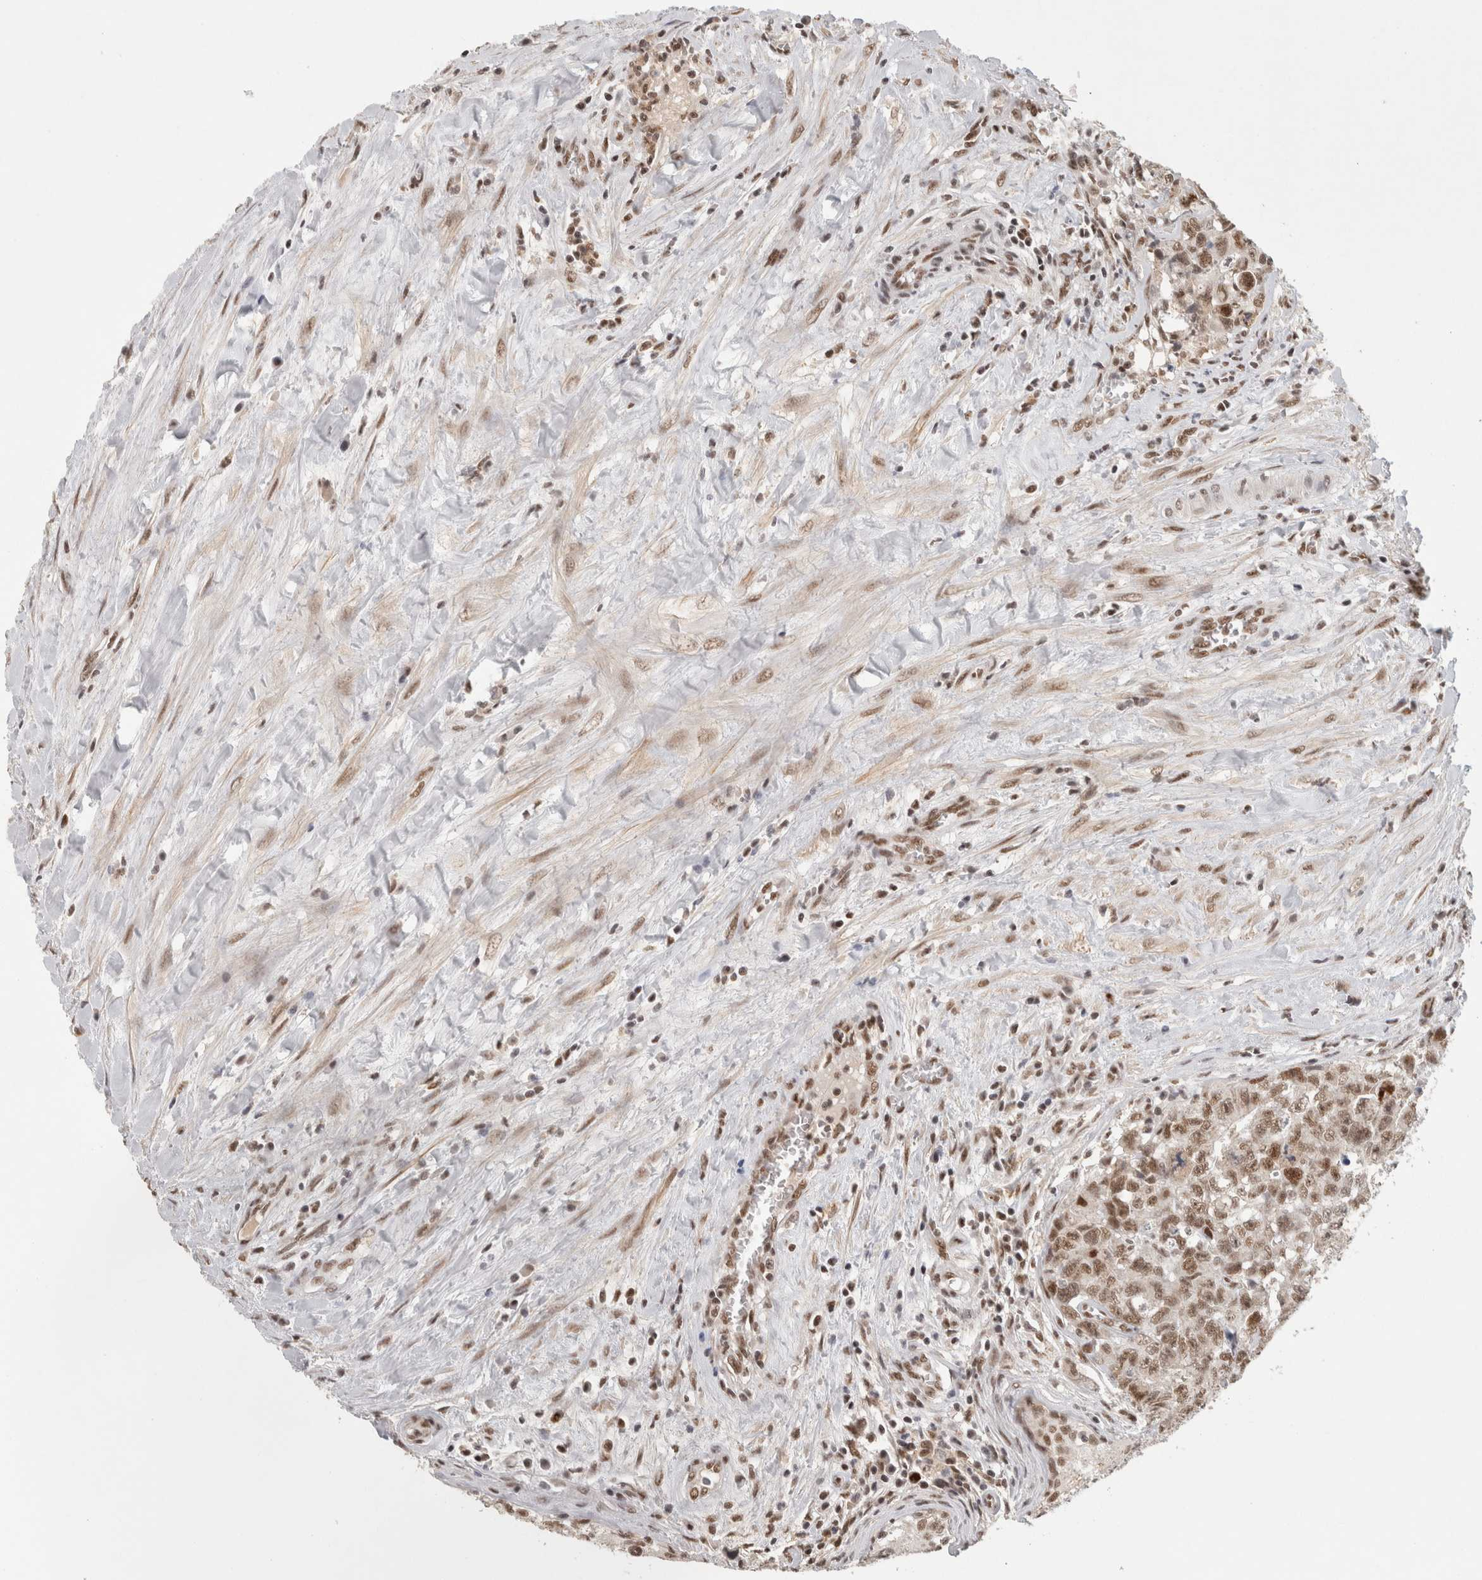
{"staining": {"intensity": "moderate", "quantity": "25%-75%", "location": "nuclear"}, "tissue": "testis cancer", "cell_type": "Tumor cells", "image_type": "cancer", "snomed": [{"axis": "morphology", "description": "Carcinoma, Embryonal, NOS"}, {"axis": "topography", "description": "Testis"}], "caption": "The image shows staining of embryonal carcinoma (testis), revealing moderate nuclear protein staining (brown color) within tumor cells. (DAB IHC, brown staining for protein, blue staining for nuclei).", "gene": "ZNF830", "patient": {"sex": "male", "age": 28}}